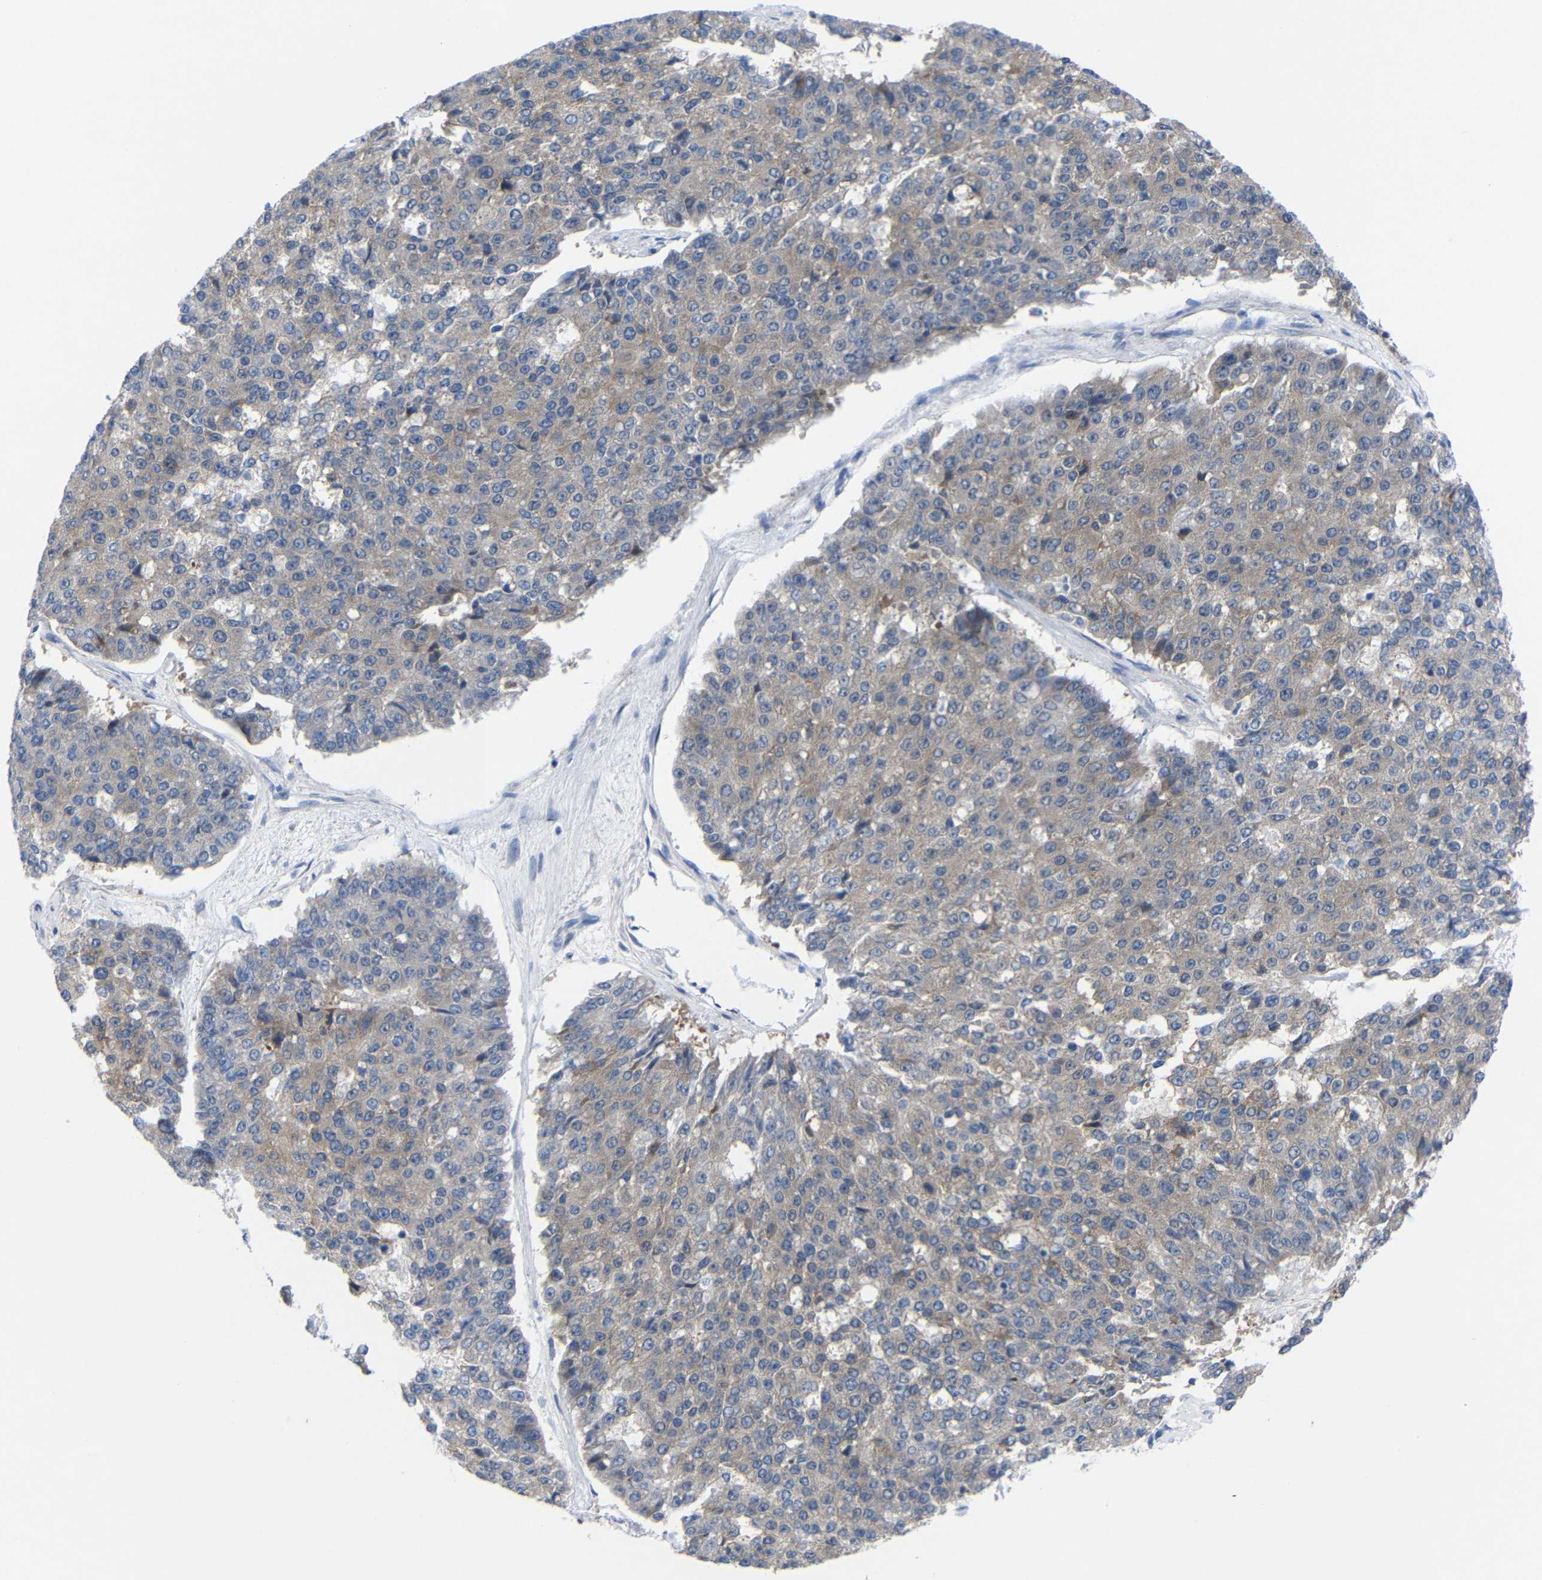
{"staining": {"intensity": "moderate", "quantity": ">75%", "location": "cytoplasmic/membranous"}, "tissue": "pancreatic cancer", "cell_type": "Tumor cells", "image_type": "cancer", "snomed": [{"axis": "morphology", "description": "Adenocarcinoma, NOS"}, {"axis": "topography", "description": "Pancreas"}], "caption": "Protein positivity by immunohistochemistry (IHC) displays moderate cytoplasmic/membranous staining in about >75% of tumor cells in pancreatic cancer. Immunohistochemistry stains the protein of interest in brown and the nuclei are stained blue.", "gene": "CMTM1", "patient": {"sex": "male", "age": 50}}